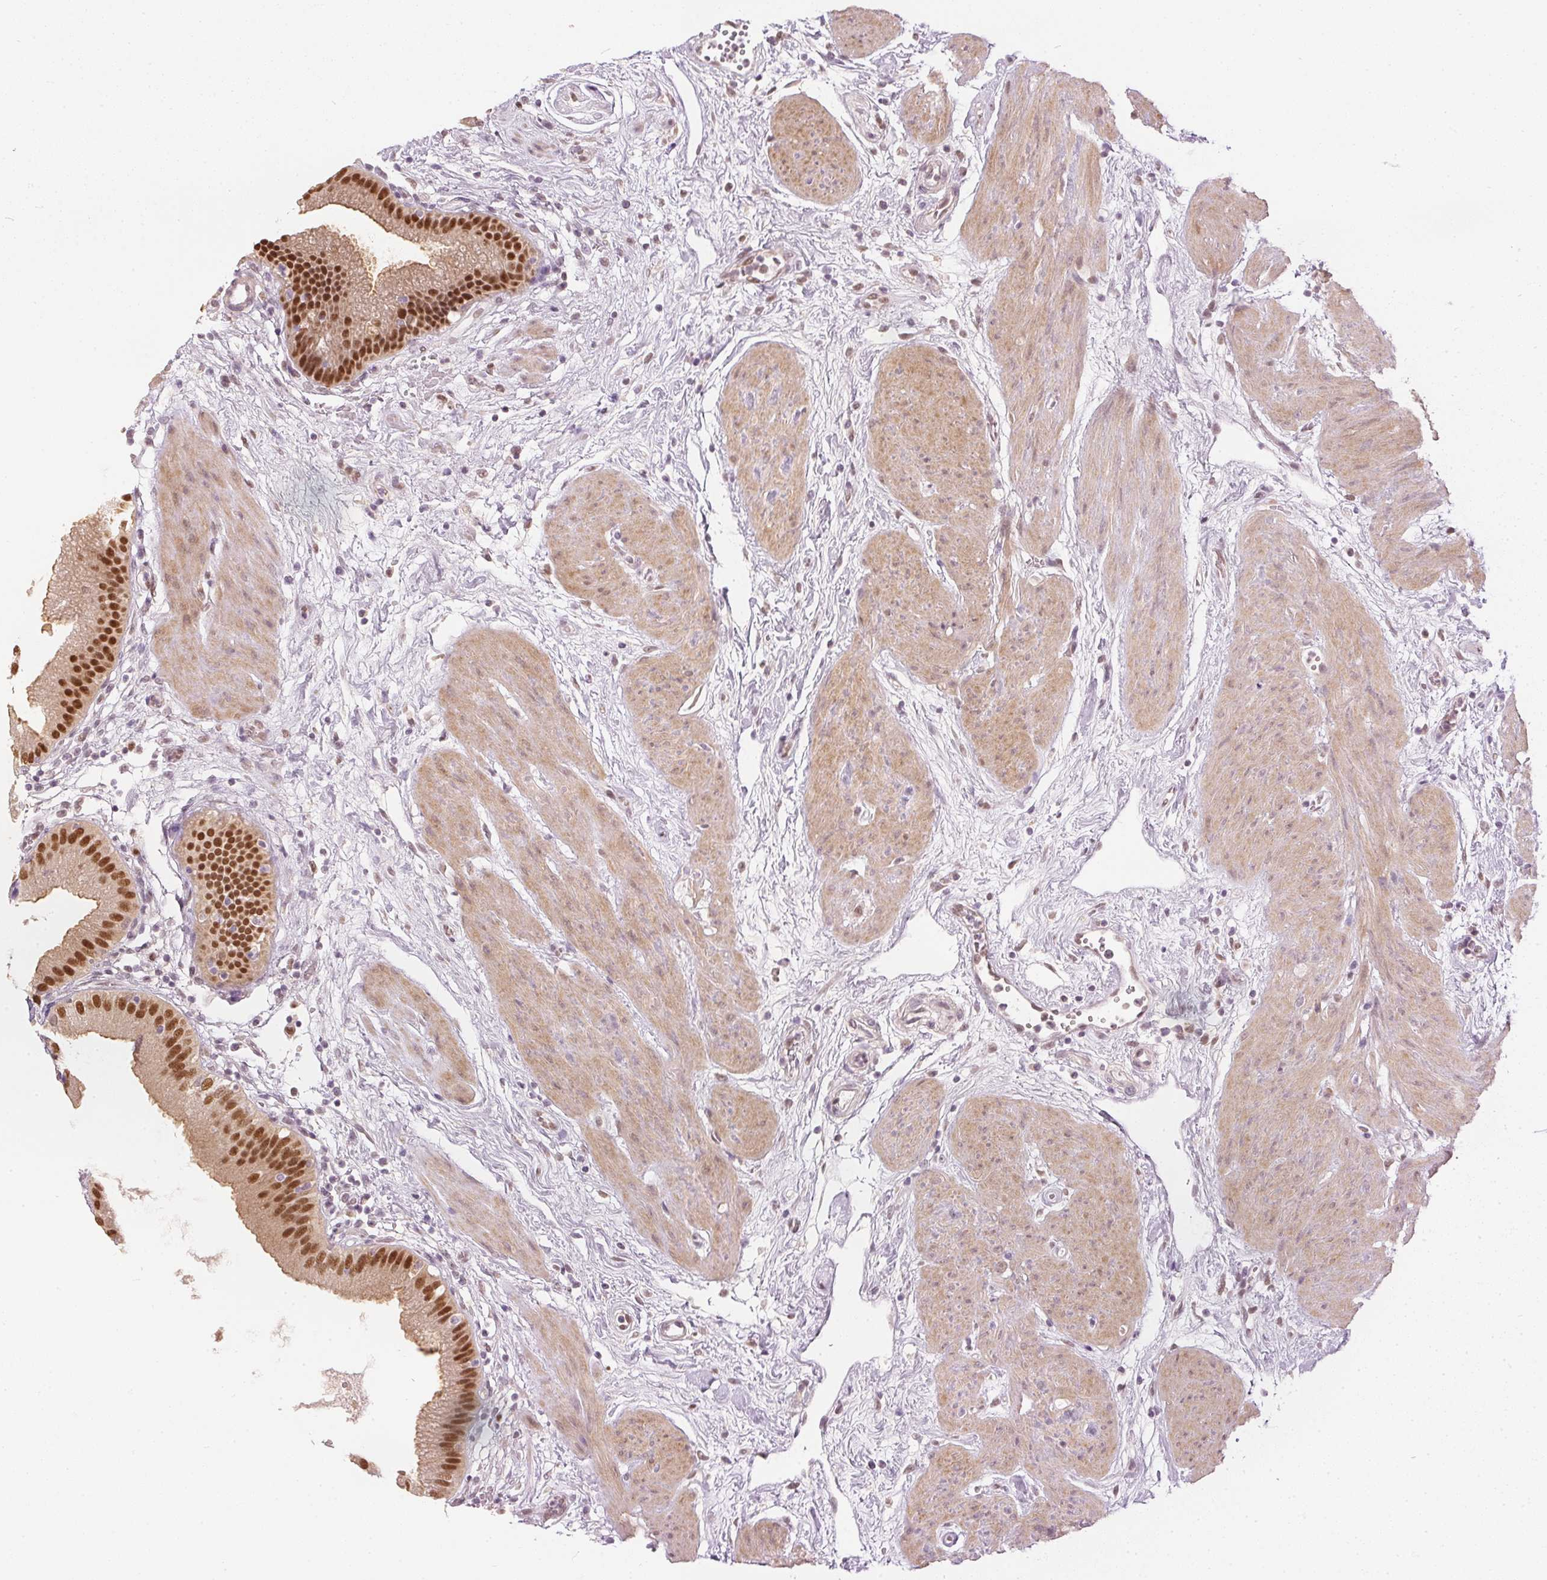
{"staining": {"intensity": "strong", "quantity": ">75%", "location": "nuclear"}, "tissue": "gallbladder", "cell_type": "Glandular cells", "image_type": "normal", "snomed": [{"axis": "morphology", "description": "Normal tissue, NOS"}, {"axis": "topography", "description": "Gallbladder"}], "caption": "Immunohistochemistry (IHC) of benign gallbladder demonstrates high levels of strong nuclear staining in about >75% of glandular cells. (DAB = brown stain, brightfield microscopy at high magnification).", "gene": "ENSG00000267001", "patient": {"sex": "female", "age": 65}}